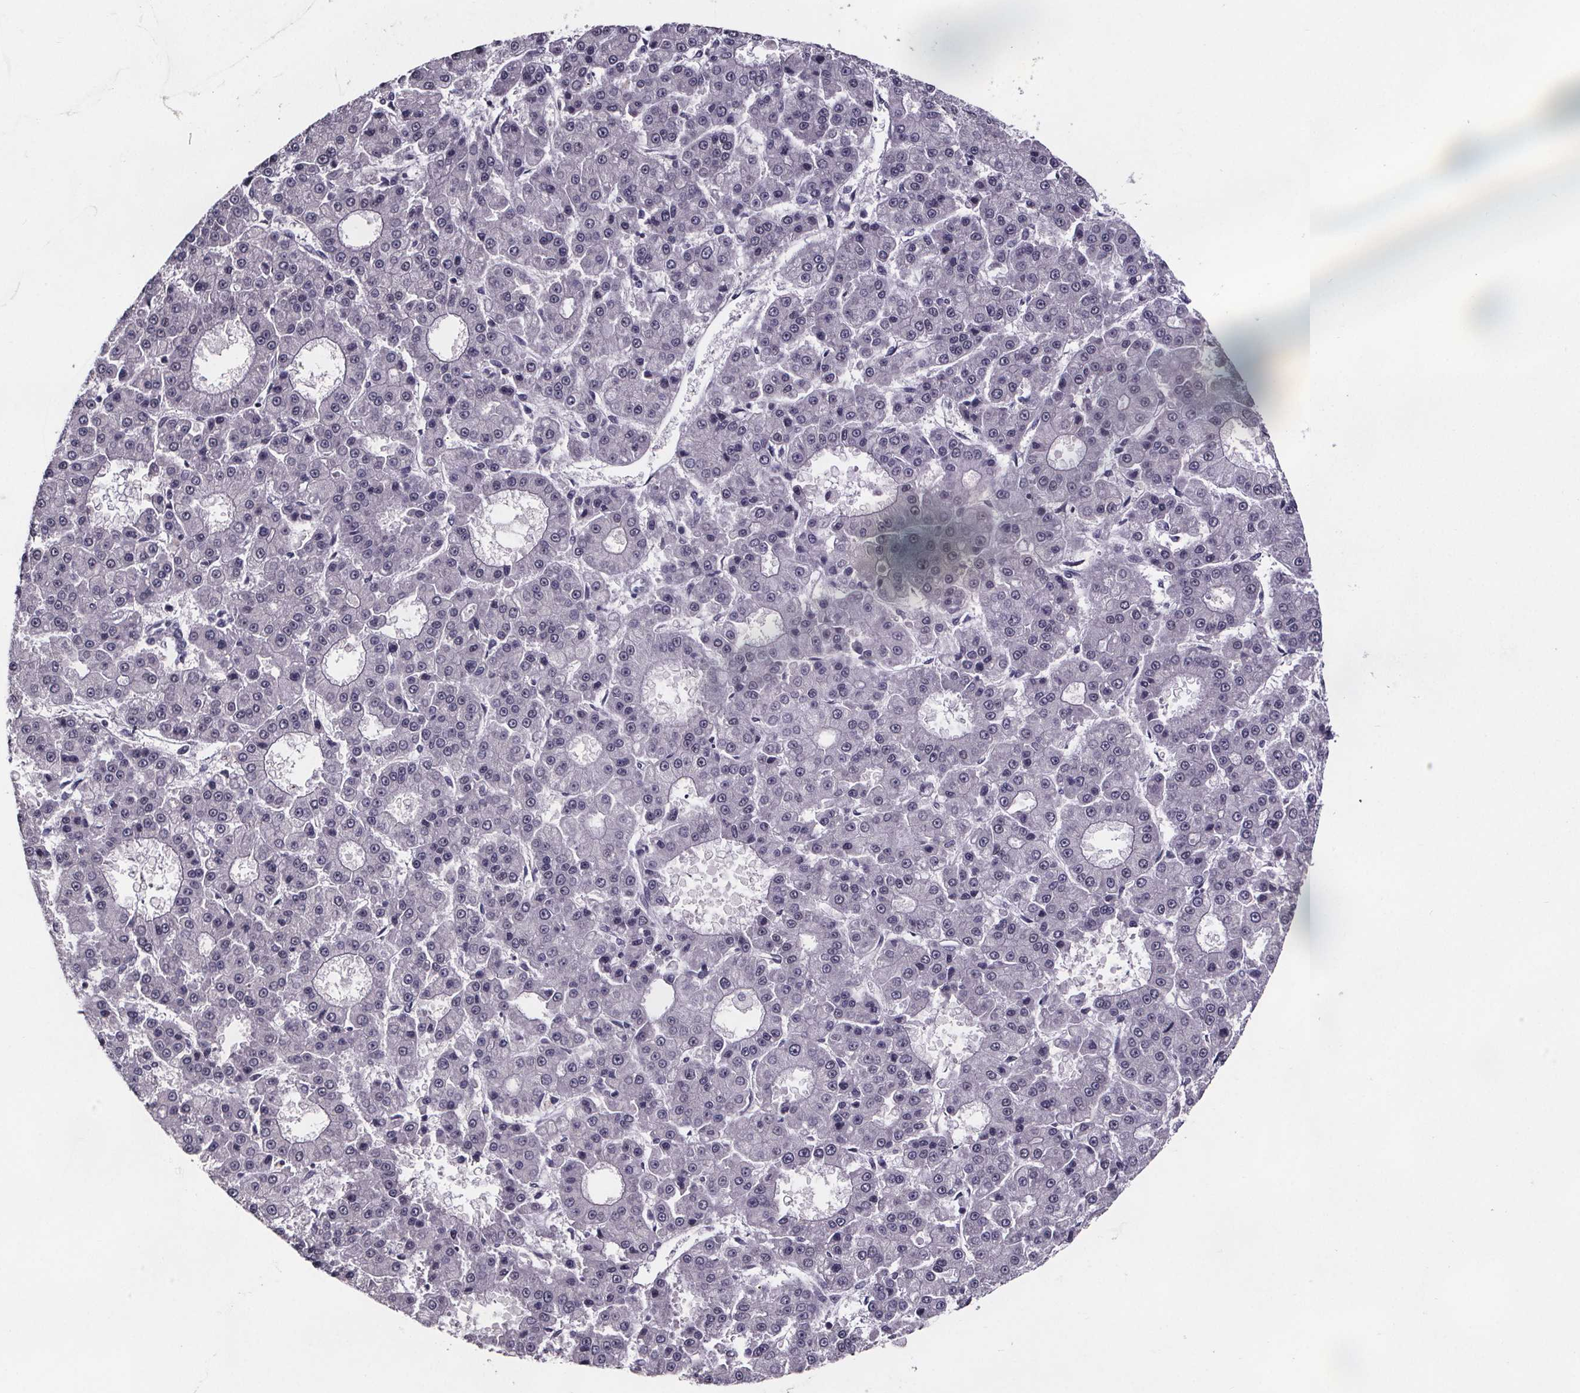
{"staining": {"intensity": "weak", "quantity": "<25%", "location": "nuclear"}, "tissue": "liver cancer", "cell_type": "Tumor cells", "image_type": "cancer", "snomed": [{"axis": "morphology", "description": "Carcinoma, Hepatocellular, NOS"}, {"axis": "topography", "description": "Liver"}], "caption": "A high-resolution photomicrograph shows immunohistochemistry staining of liver cancer (hepatocellular carcinoma), which displays no significant expression in tumor cells. Nuclei are stained in blue.", "gene": "AR", "patient": {"sex": "male", "age": 70}}